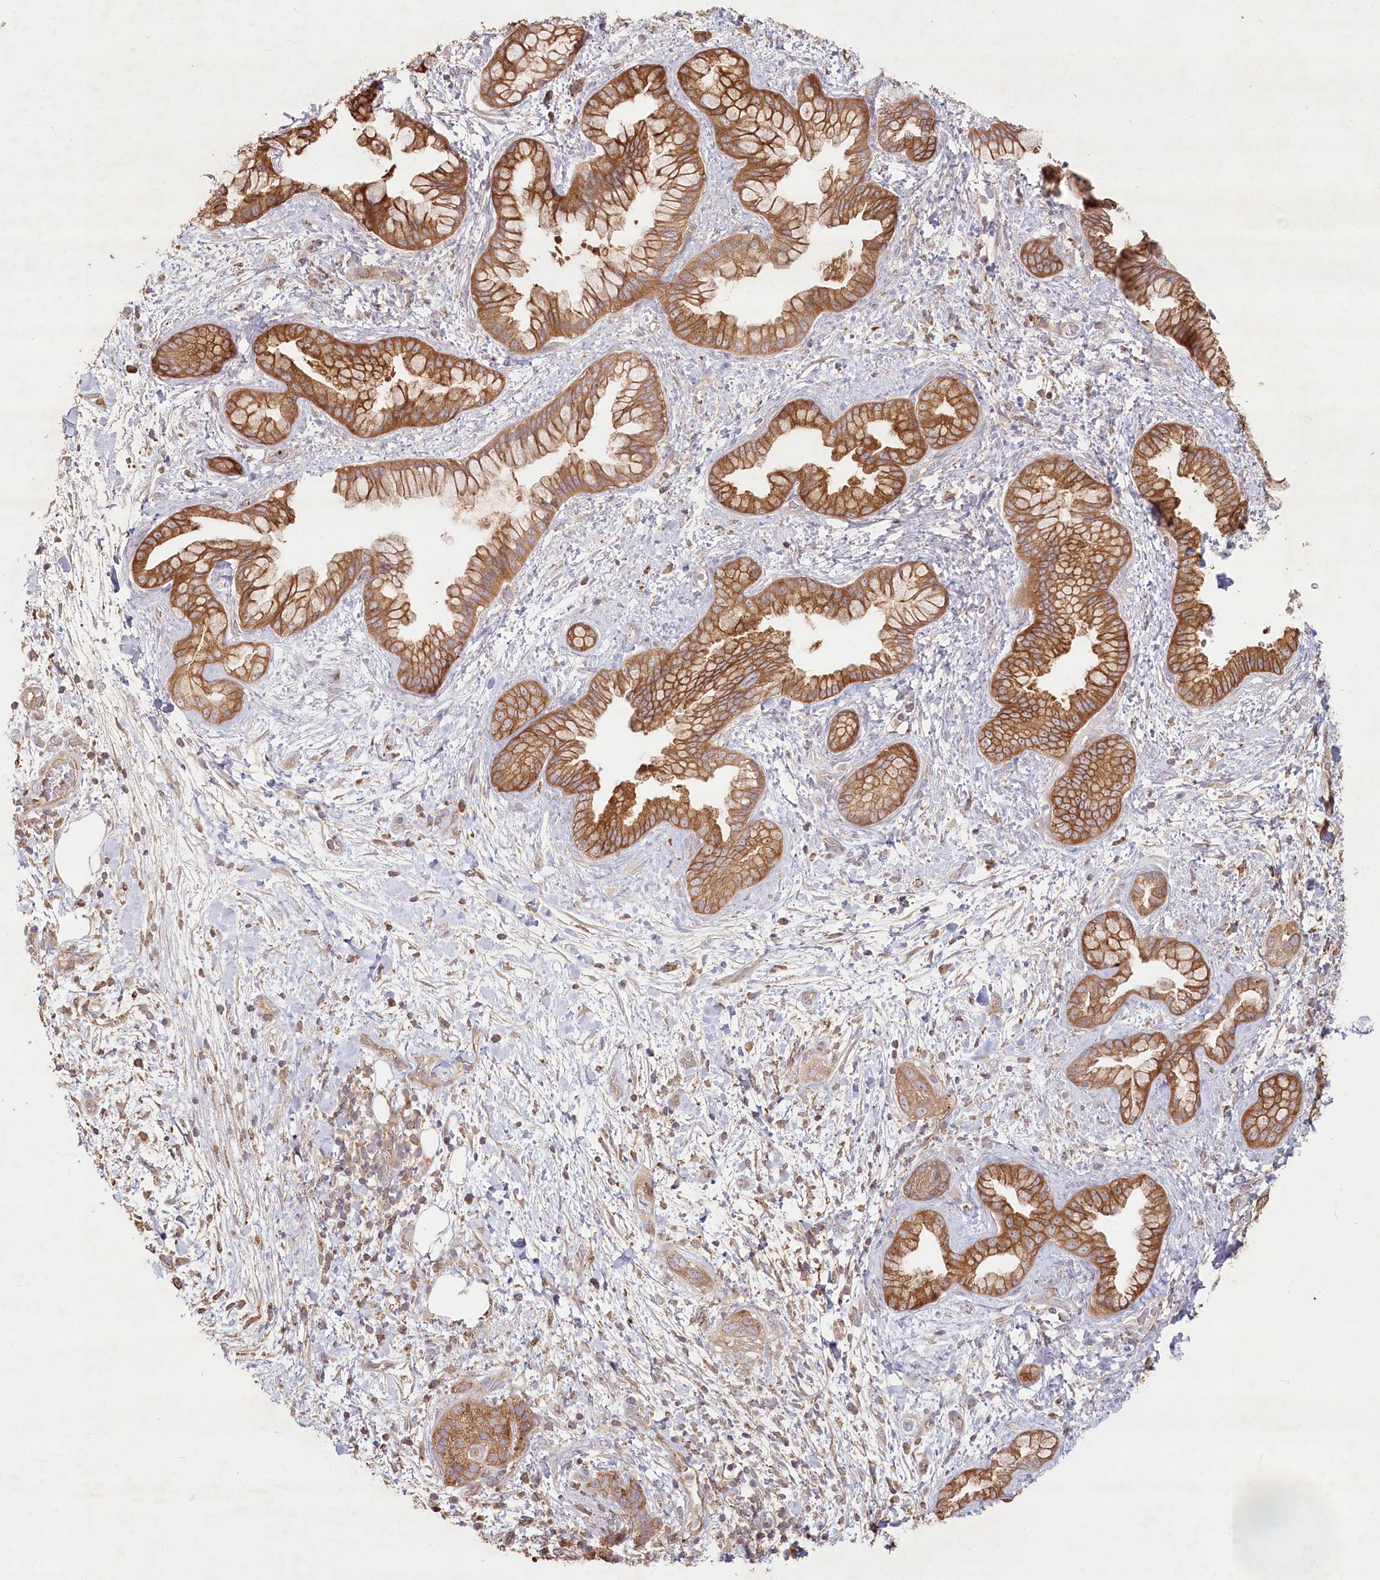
{"staining": {"intensity": "moderate", "quantity": ">75%", "location": "cytoplasmic/membranous"}, "tissue": "pancreatic cancer", "cell_type": "Tumor cells", "image_type": "cancer", "snomed": [{"axis": "morphology", "description": "Adenocarcinoma, NOS"}, {"axis": "topography", "description": "Pancreas"}], "caption": "Moderate cytoplasmic/membranous positivity for a protein is present in about >75% of tumor cells of adenocarcinoma (pancreatic) using IHC.", "gene": "HAL", "patient": {"sex": "female", "age": 78}}